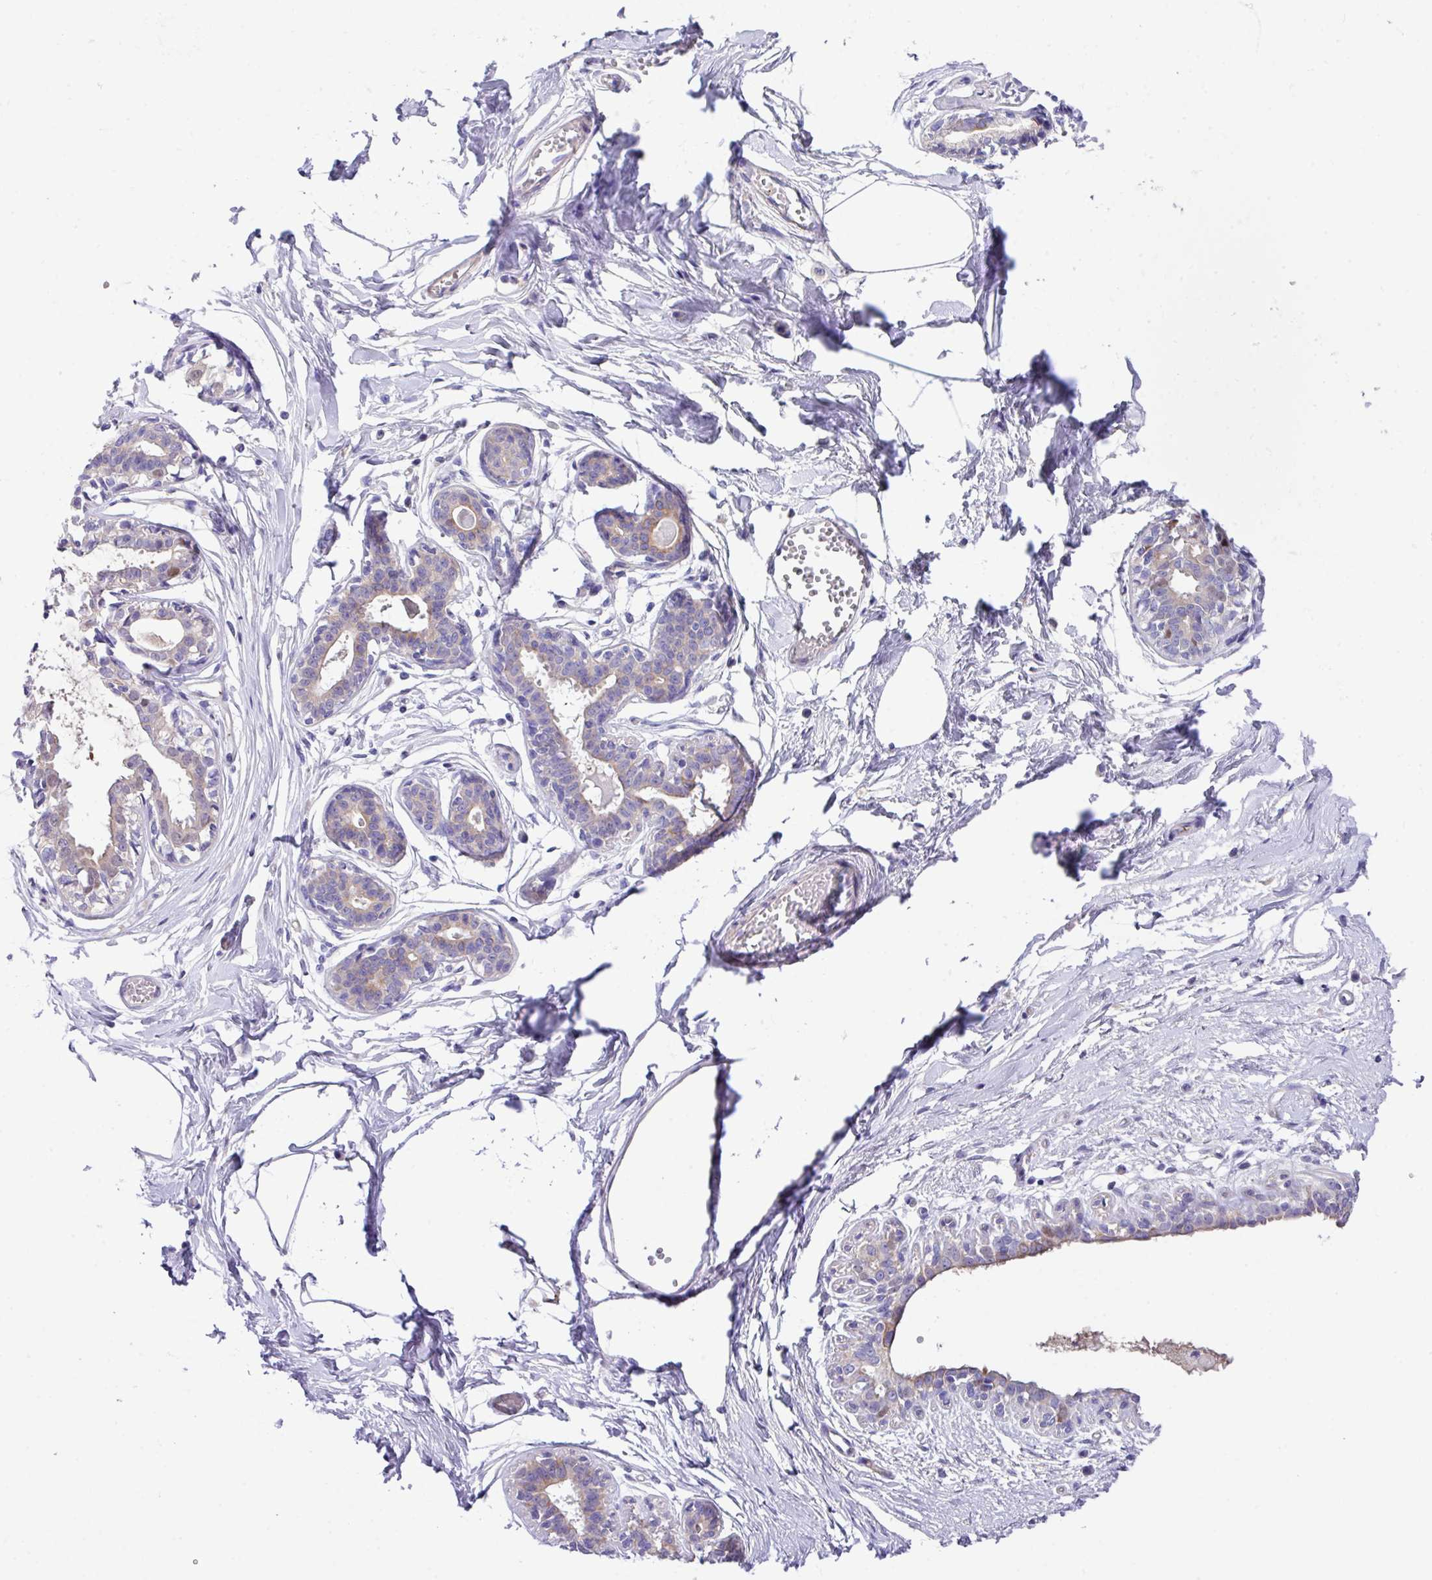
{"staining": {"intensity": "negative", "quantity": "none", "location": "none"}, "tissue": "breast", "cell_type": "Adipocytes", "image_type": "normal", "snomed": [{"axis": "morphology", "description": "Normal tissue, NOS"}, {"axis": "topography", "description": "Breast"}], "caption": "IHC histopathology image of normal breast stained for a protein (brown), which exhibits no staining in adipocytes.", "gene": "DNAL1", "patient": {"sex": "female", "age": 45}}